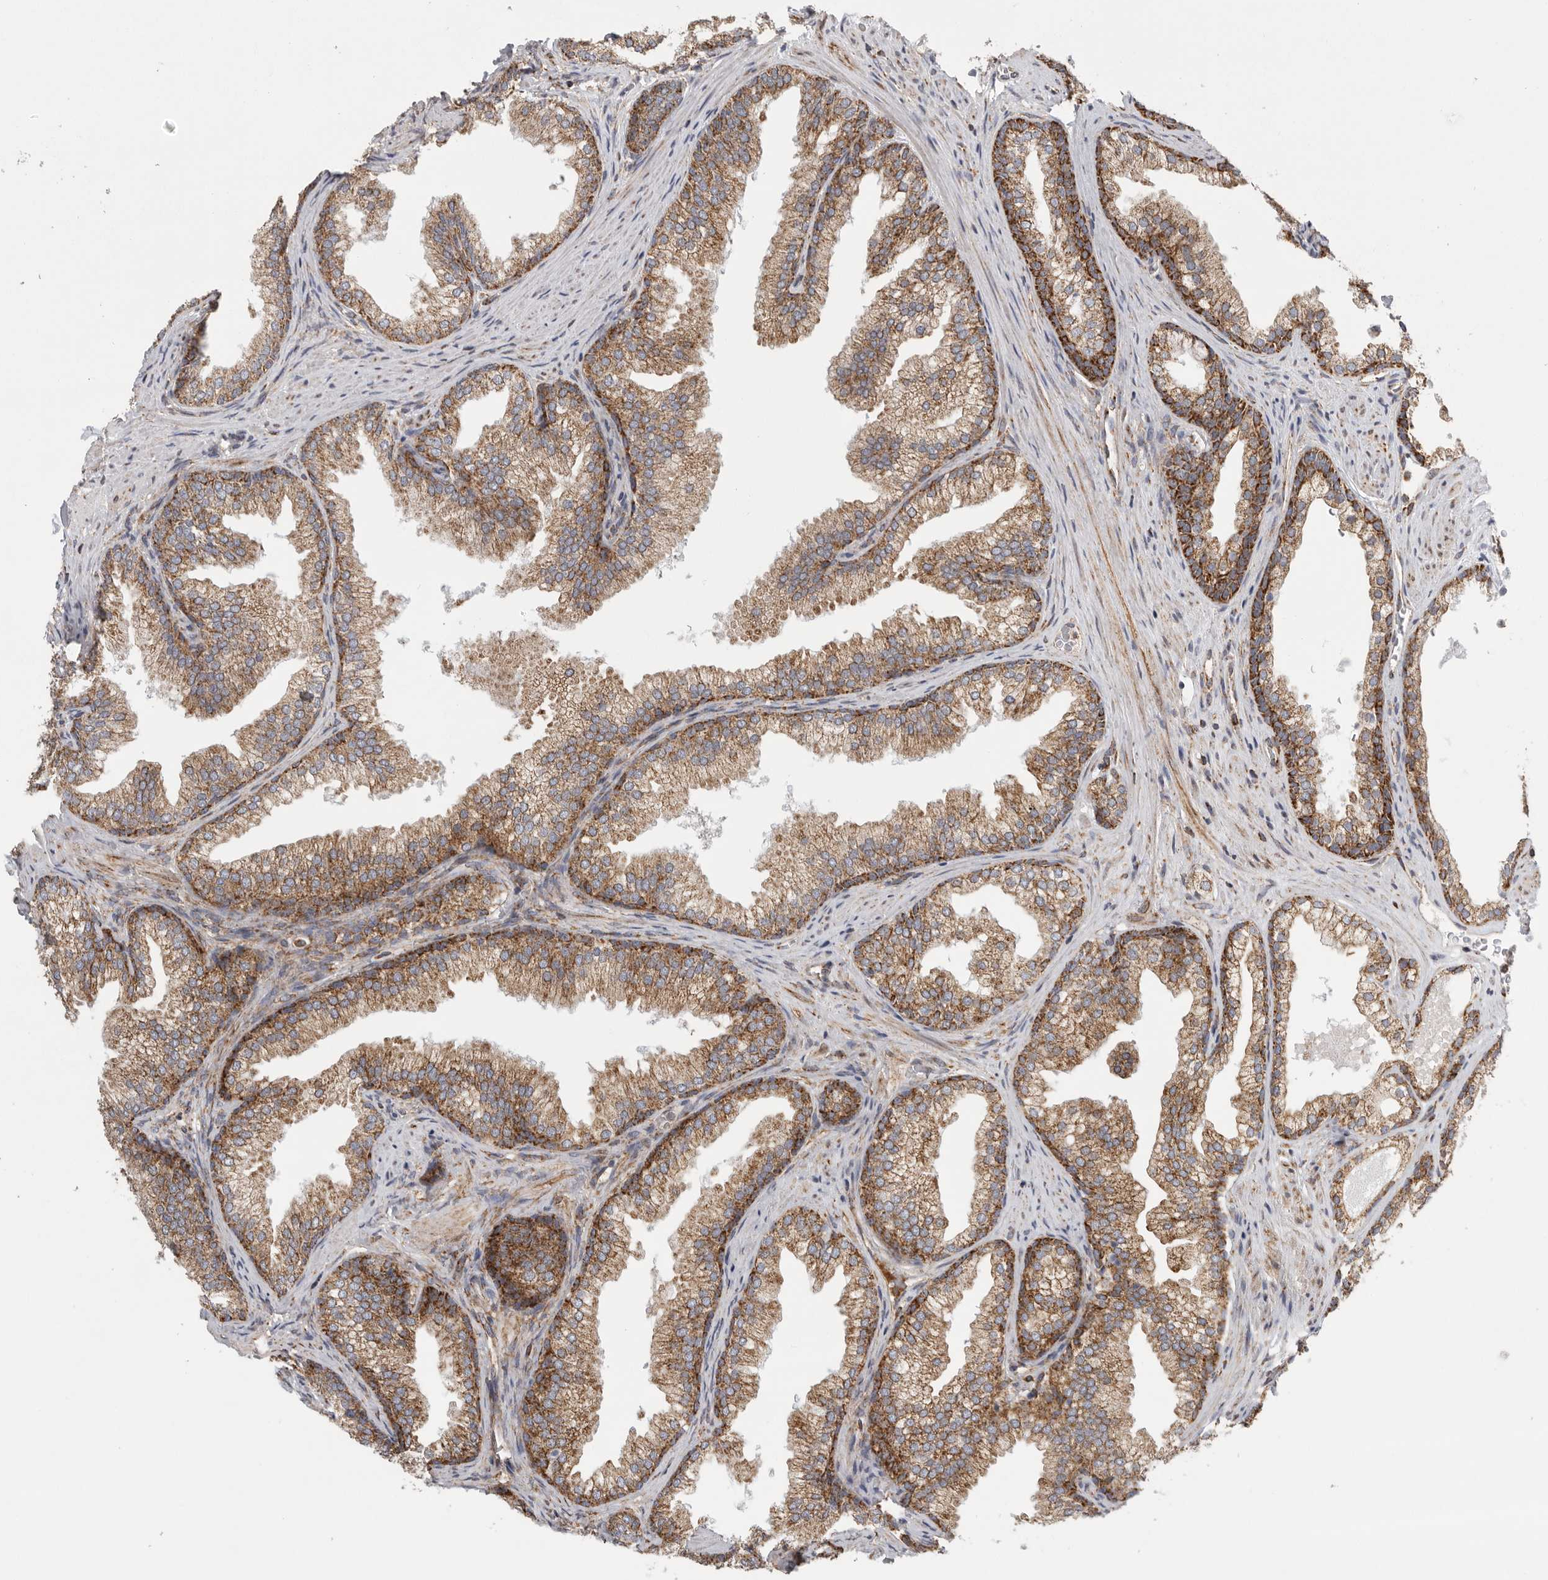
{"staining": {"intensity": "moderate", "quantity": ">75%", "location": "cytoplasmic/membranous"}, "tissue": "prostate", "cell_type": "Glandular cells", "image_type": "normal", "snomed": [{"axis": "morphology", "description": "Normal tissue, NOS"}, {"axis": "topography", "description": "Prostate"}], "caption": "About >75% of glandular cells in benign prostate reveal moderate cytoplasmic/membranous protein expression as visualized by brown immunohistochemical staining.", "gene": "FKBP8", "patient": {"sex": "male", "age": 76}}